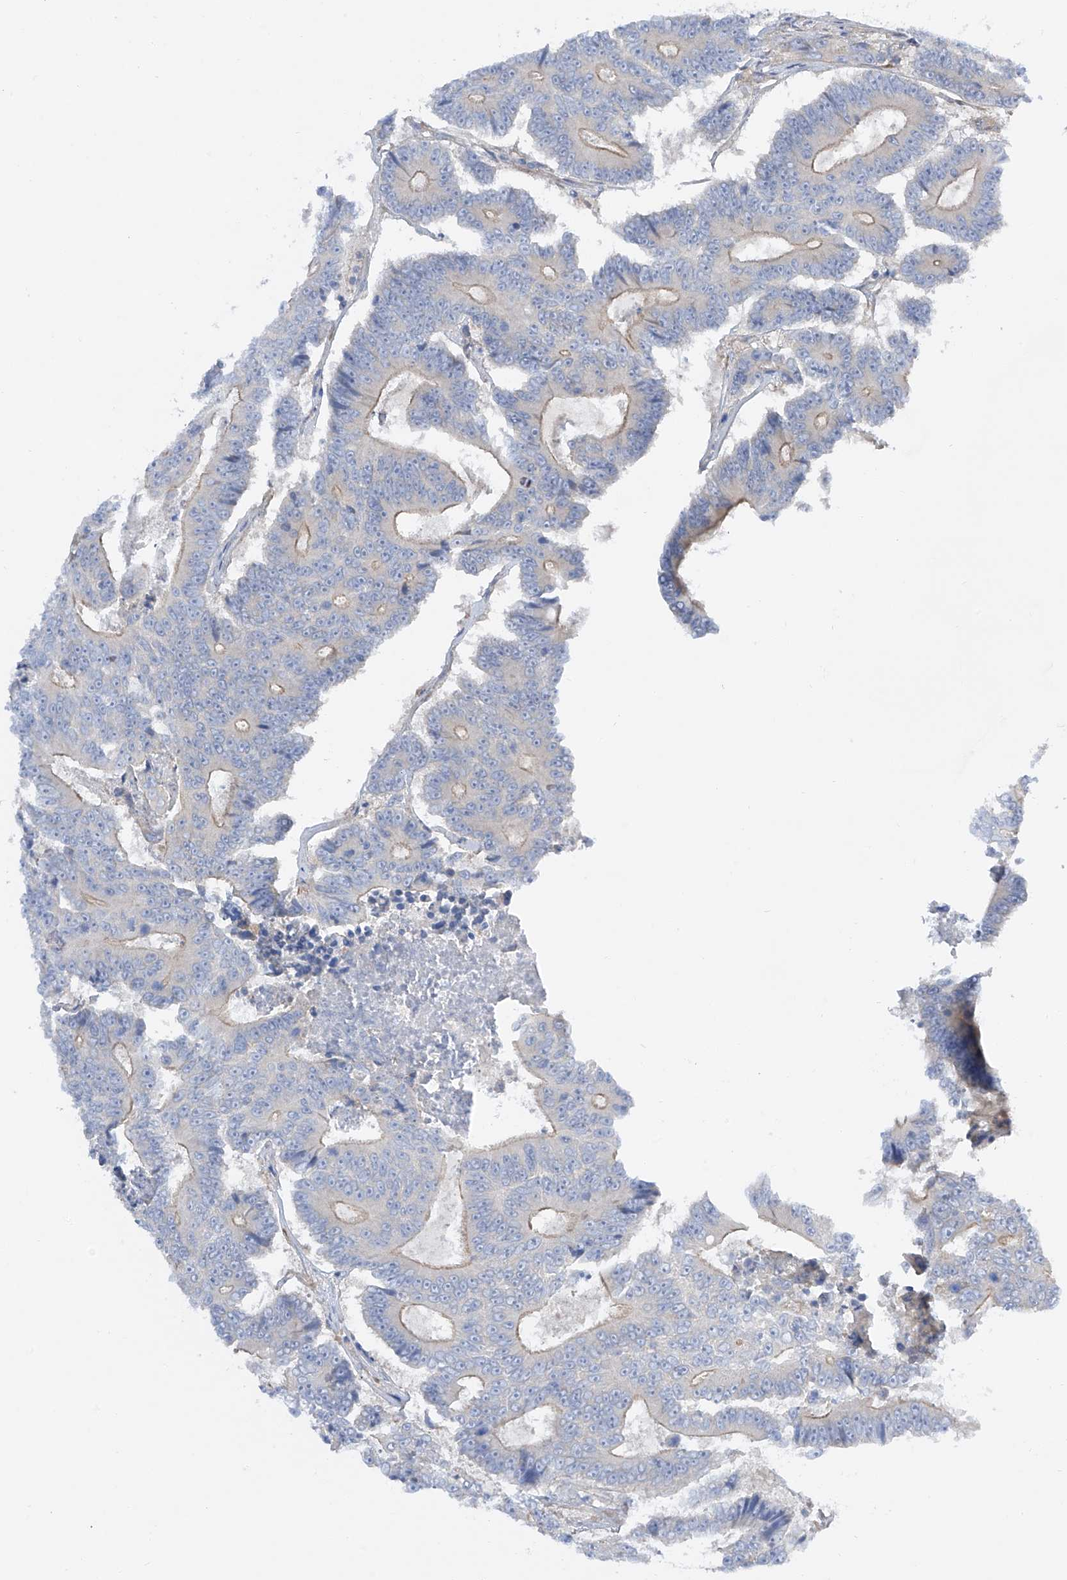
{"staining": {"intensity": "negative", "quantity": "none", "location": "none"}, "tissue": "colorectal cancer", "cell_type": "Tumor cells", "image_type": "cancer", "snomed": [{"axis": "morphology", "description": "Adenocarcinoma, NOS"}, {"axis": "topography", "description": "Colon"}], "caption": "This is a image of IHC staining of adenocarcinoma (colorectal), which shows no expression in tumor cells.", "gene": "LCA5", "patient": {"sex": "male", "age": 83}}